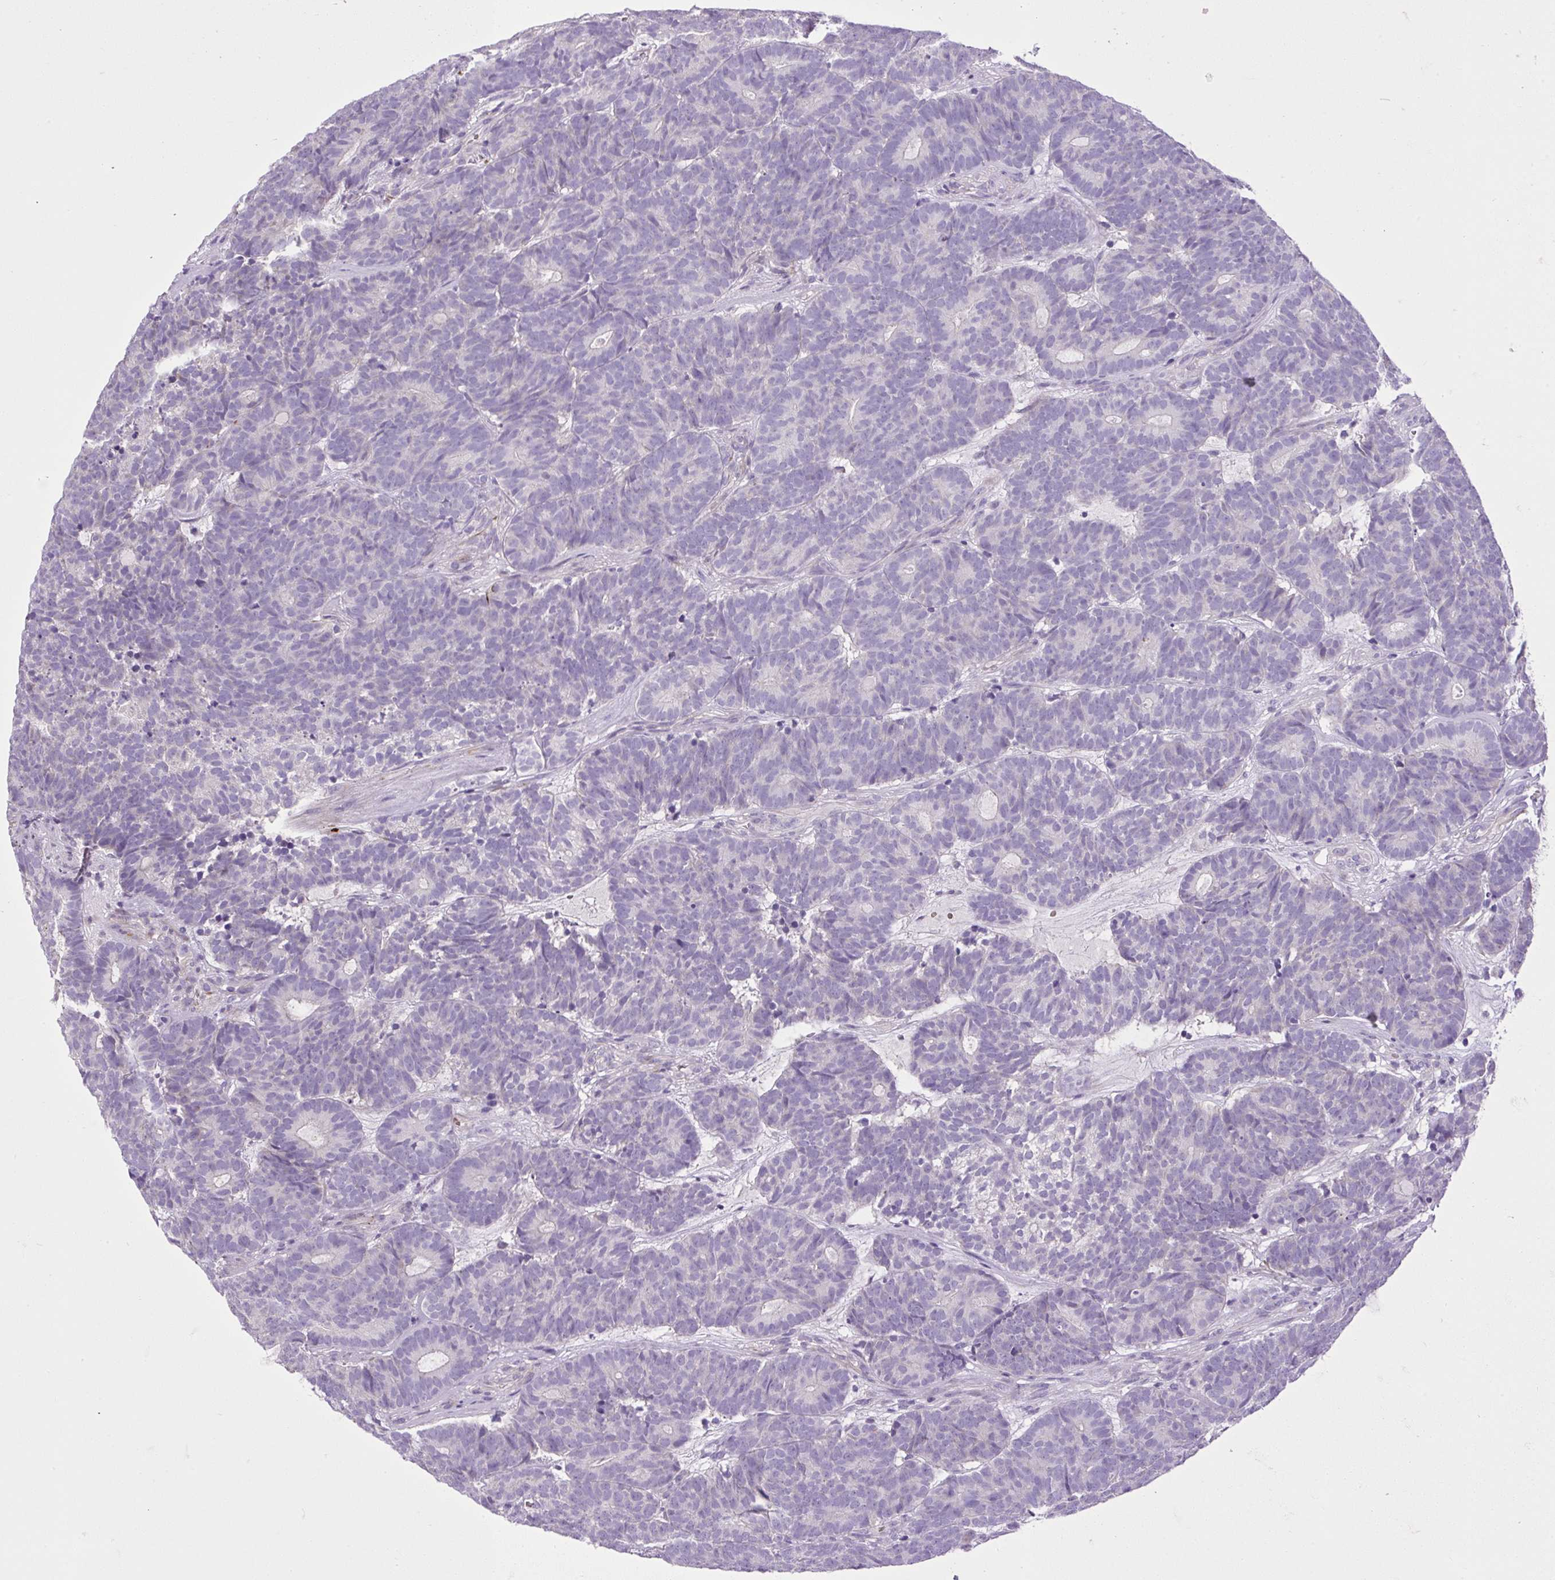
{"staining": {"intensity": "negative", "quantity": "none", "location": "none"}, "tissue": "head and neck cancer", "cell_type": "Tumor cells", "image_type": "cancer", "snomed": [{"axis": "morphology", "description": "Adenocarcinoma, NOS"}, {"axis": "topography", "description": "Head-Neck"}], "caption": "High magnification brightfield microscopy of adenocarcinoma (head and neck) stained with DAB (3,3'-diaminobenzidine) (brown) and counterstained with hematoxylin (blue): tumor cells show no significant expression.", "gene": "VWA7", "patient": {"sex": "female", "age": 81}}